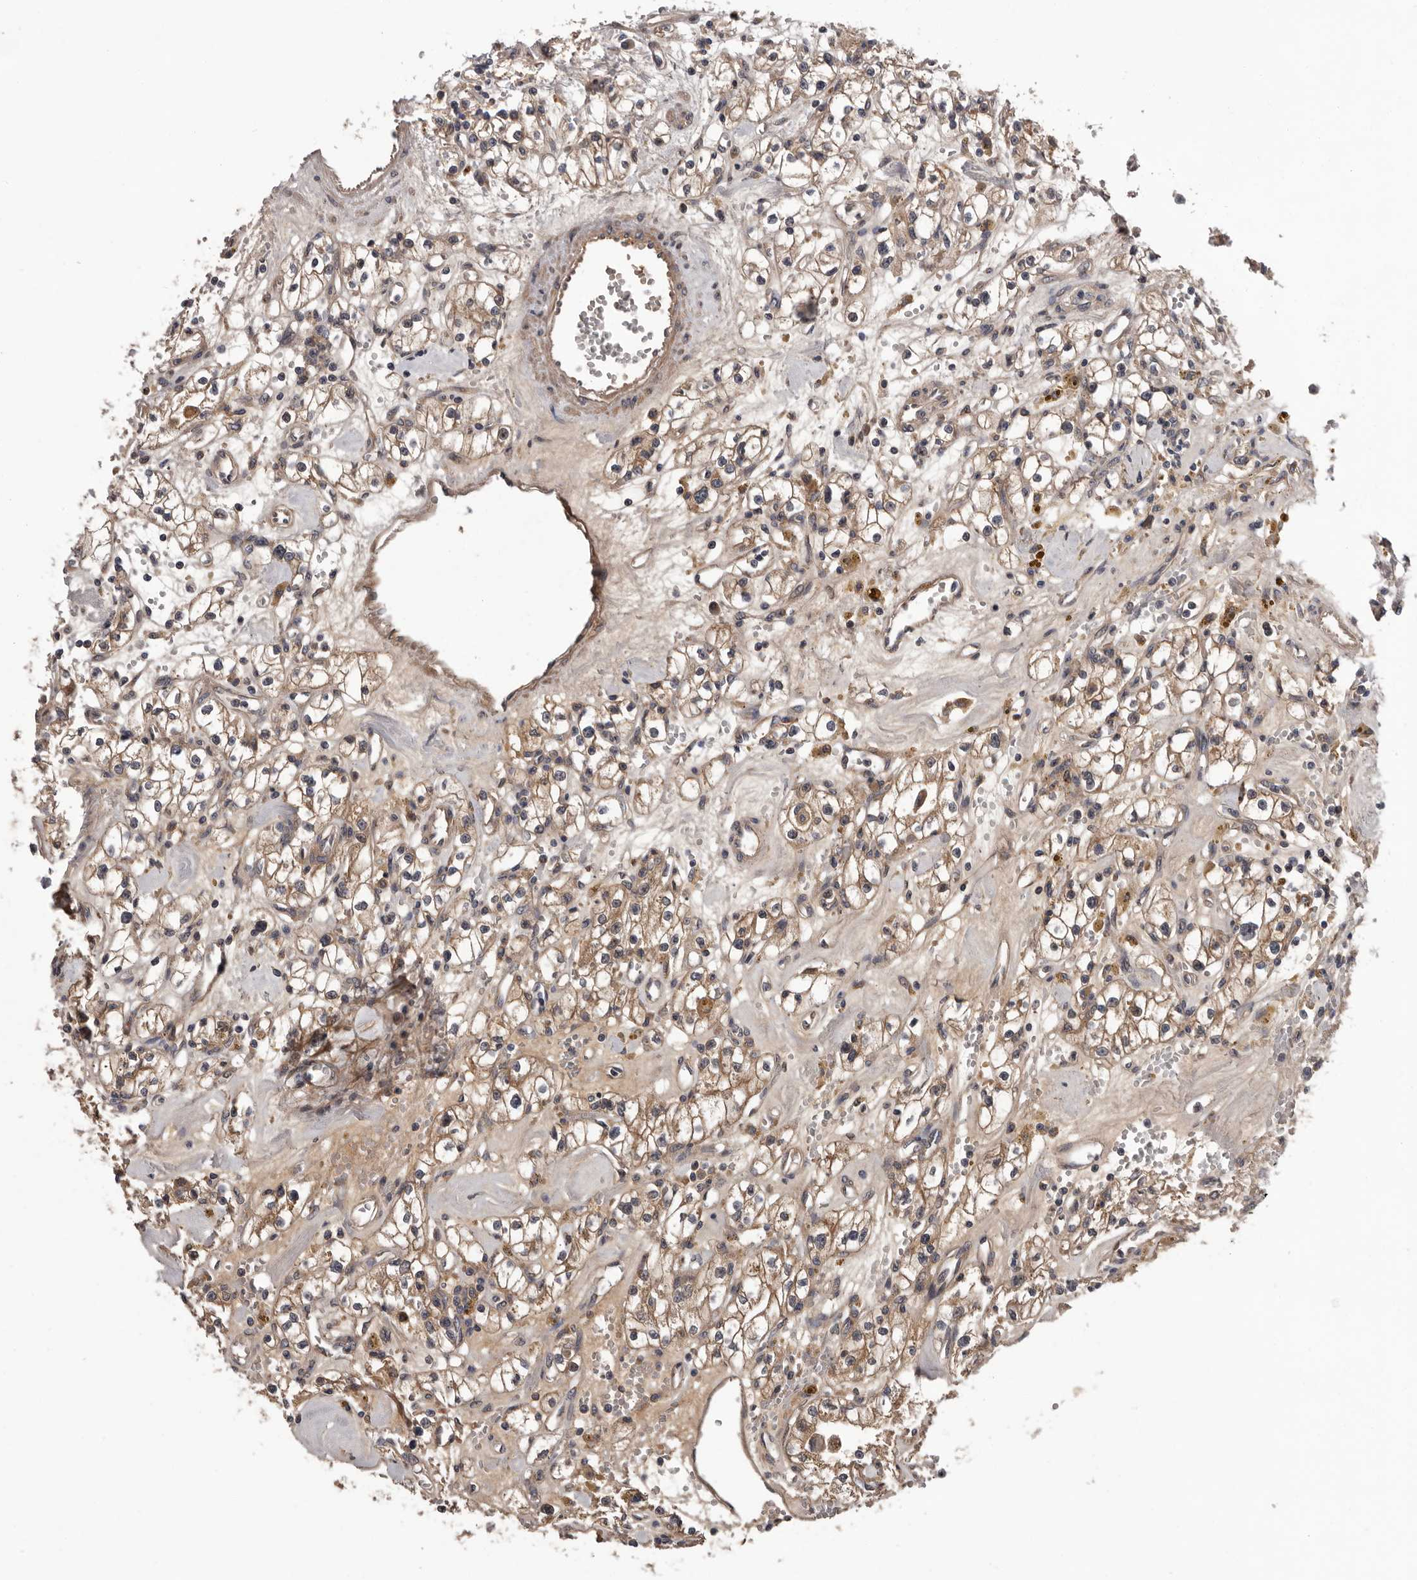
{"staining": {"intensity": "moderate", "quantity": ">75%", "location": "cytoplasmic/membranous"}, "tissue": "renal cancer", "cell_type": "Tumor cells", "image_type": "cancer", "snomed": [{"axis": "morphology", "description": "Adenocarcinoma, NOS"}, {"axis": "topography", "description": "Kidney"}], "caption": "Renal cancer (adenocarcinoma) stained for a protein displays moderate cytoplasmic/membranous positivity in tumor cells. (Stains: DAB in brown, nuclei in blue, Microscopy: brightfield microscopy at high magnification).", "gene": "PRKD1", "patient": {"sex": "male", "age": 56}}